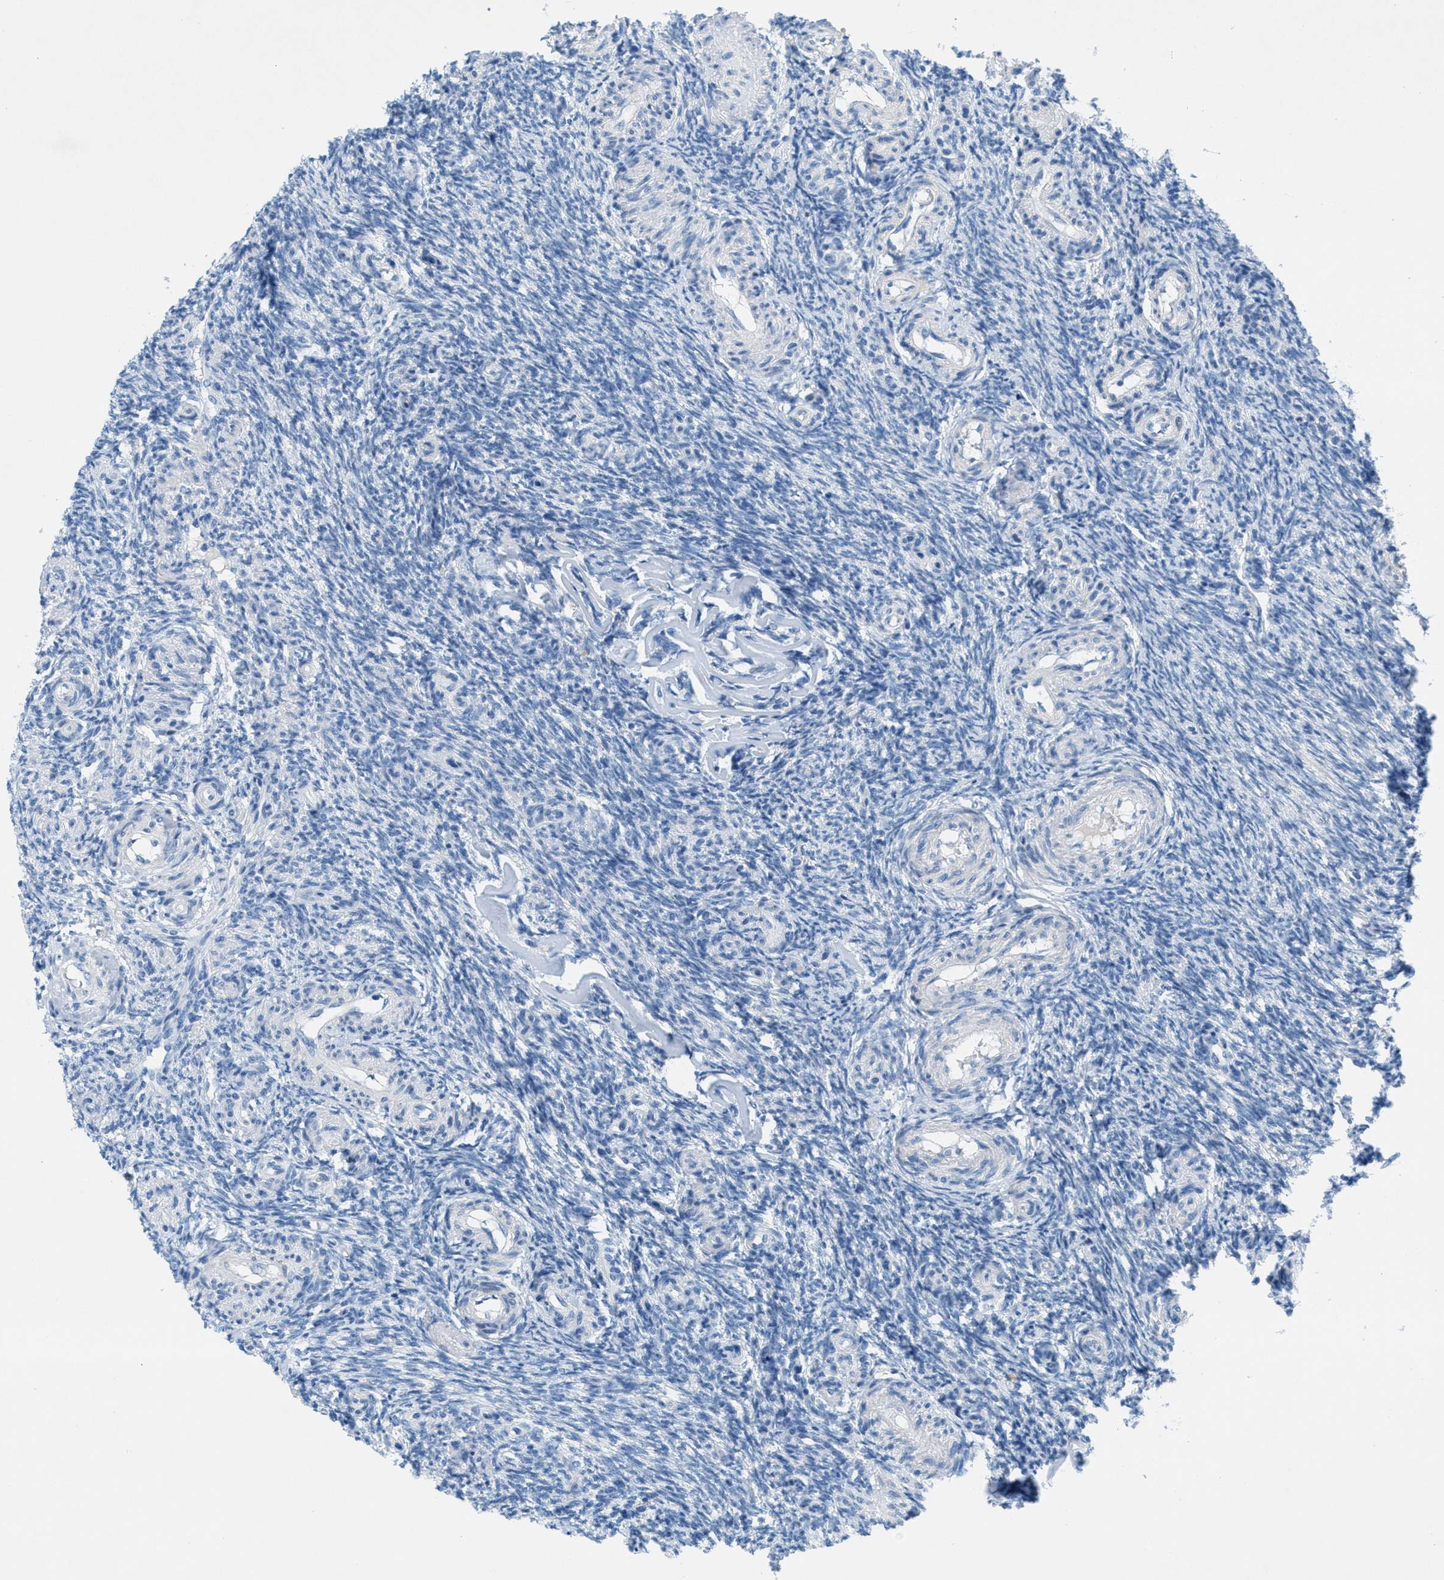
{"staining": {"intensity": "negative", "quantity": "none", "location": "none"}, "tissue": "ovary", "cell_type": "Follicle cells", "image_type": "normal", "snomed": [{"axis": "morphology", "description": "Normal tissue, NOS"}, {"axis": "topography", "description": "Ovary"}], "caption": "Immunohistochemical staining of normal human ovary demonstrates no significant expression in follicle cells.", "gene": "GALNT17", "patient": {"sex": "female", "age": 41}}